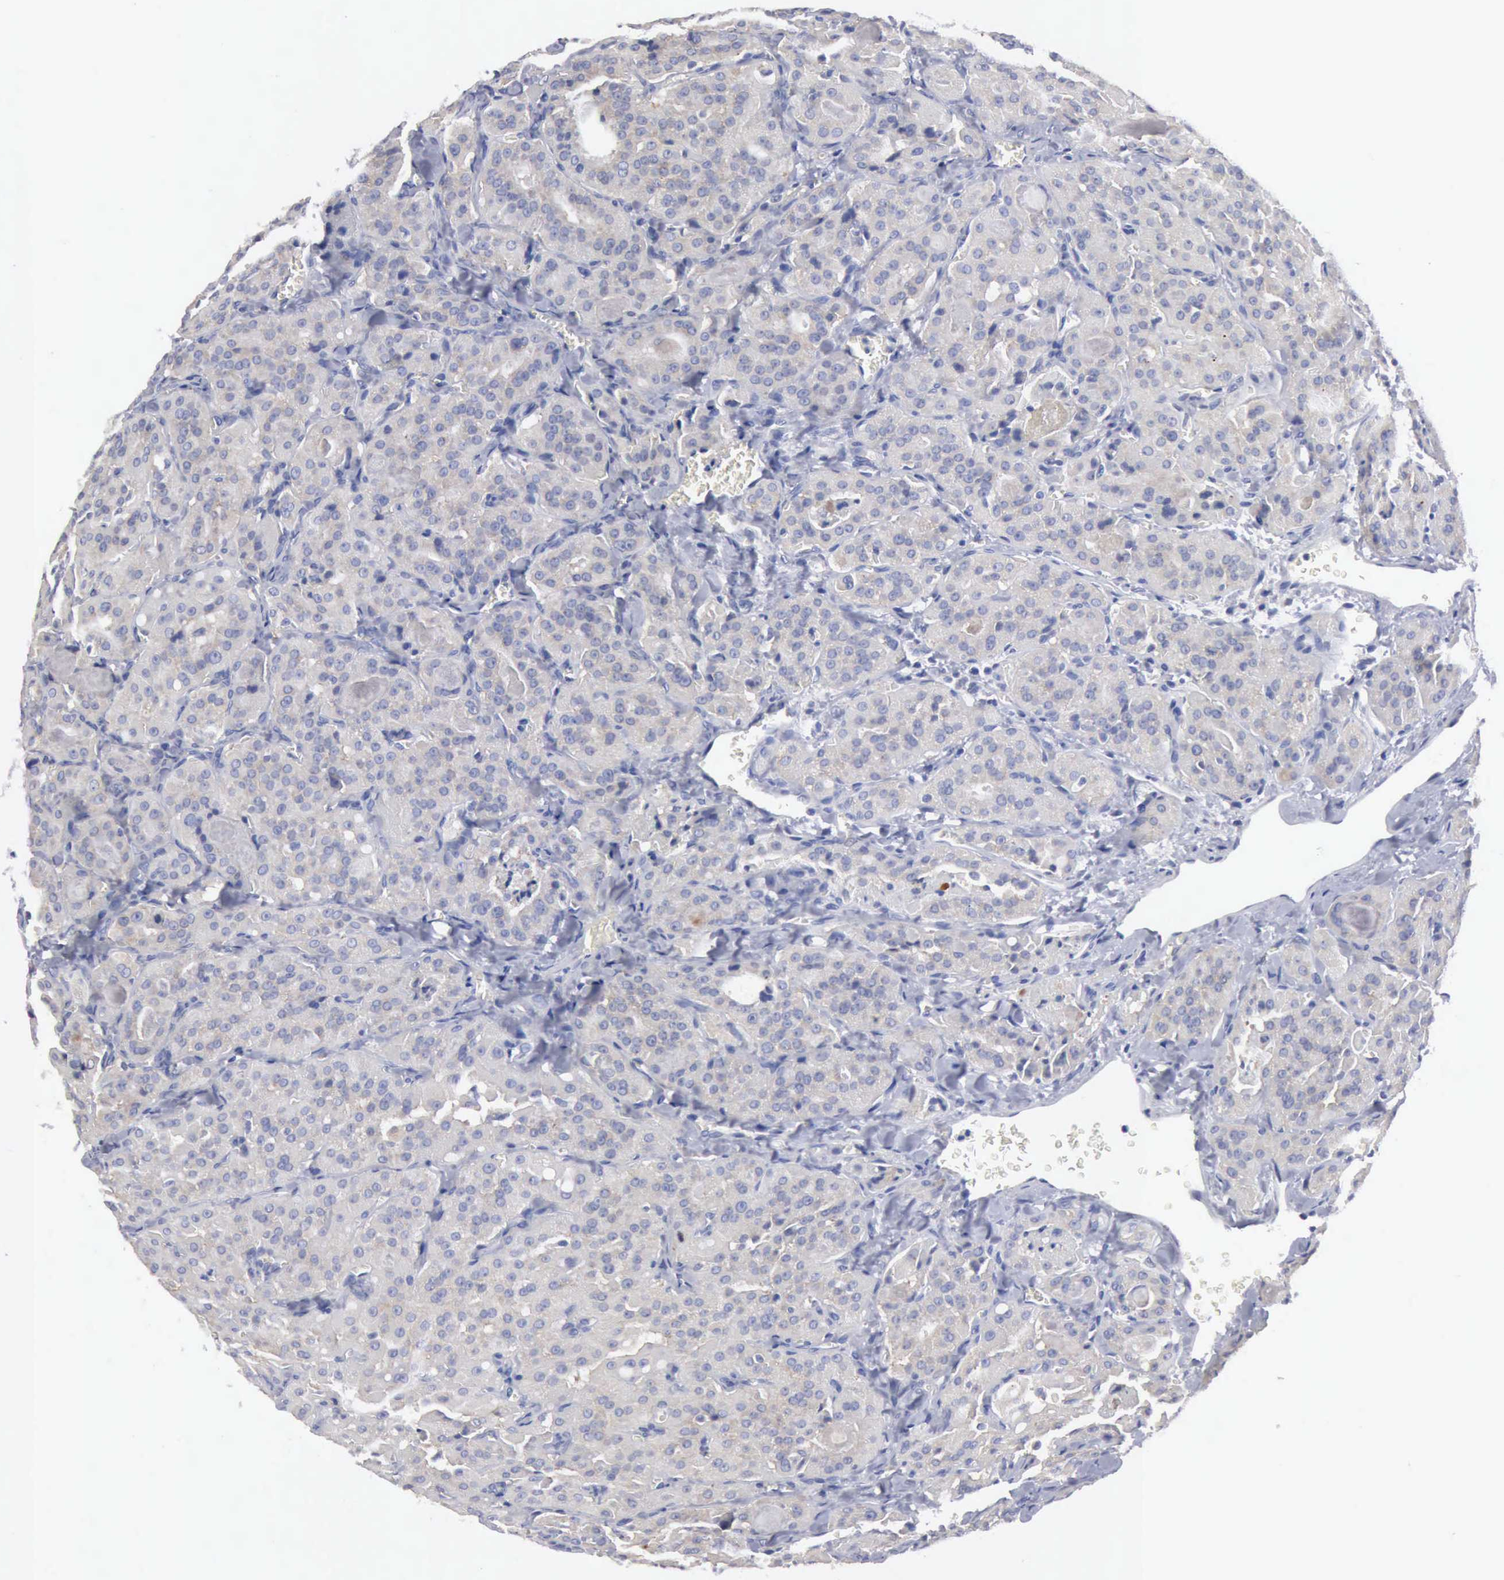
{"staining": {"intensity": "negative", "quantity": "none", "location": "none"}, "tissue": "thyroid cancer", "cell_type": "Tumor cells", "image_type": "cancer", "snomed": [{"axis": "morphology", "description": "Carcinoma, NOS"}, {"axis": "topography", "description": "Thyroid gland"}], "caption": "Tumor cells are negative for protein expression in human thyroid cancer.", "gene": "TXLNG", "patient": {"sex": "male", "age": 76}}